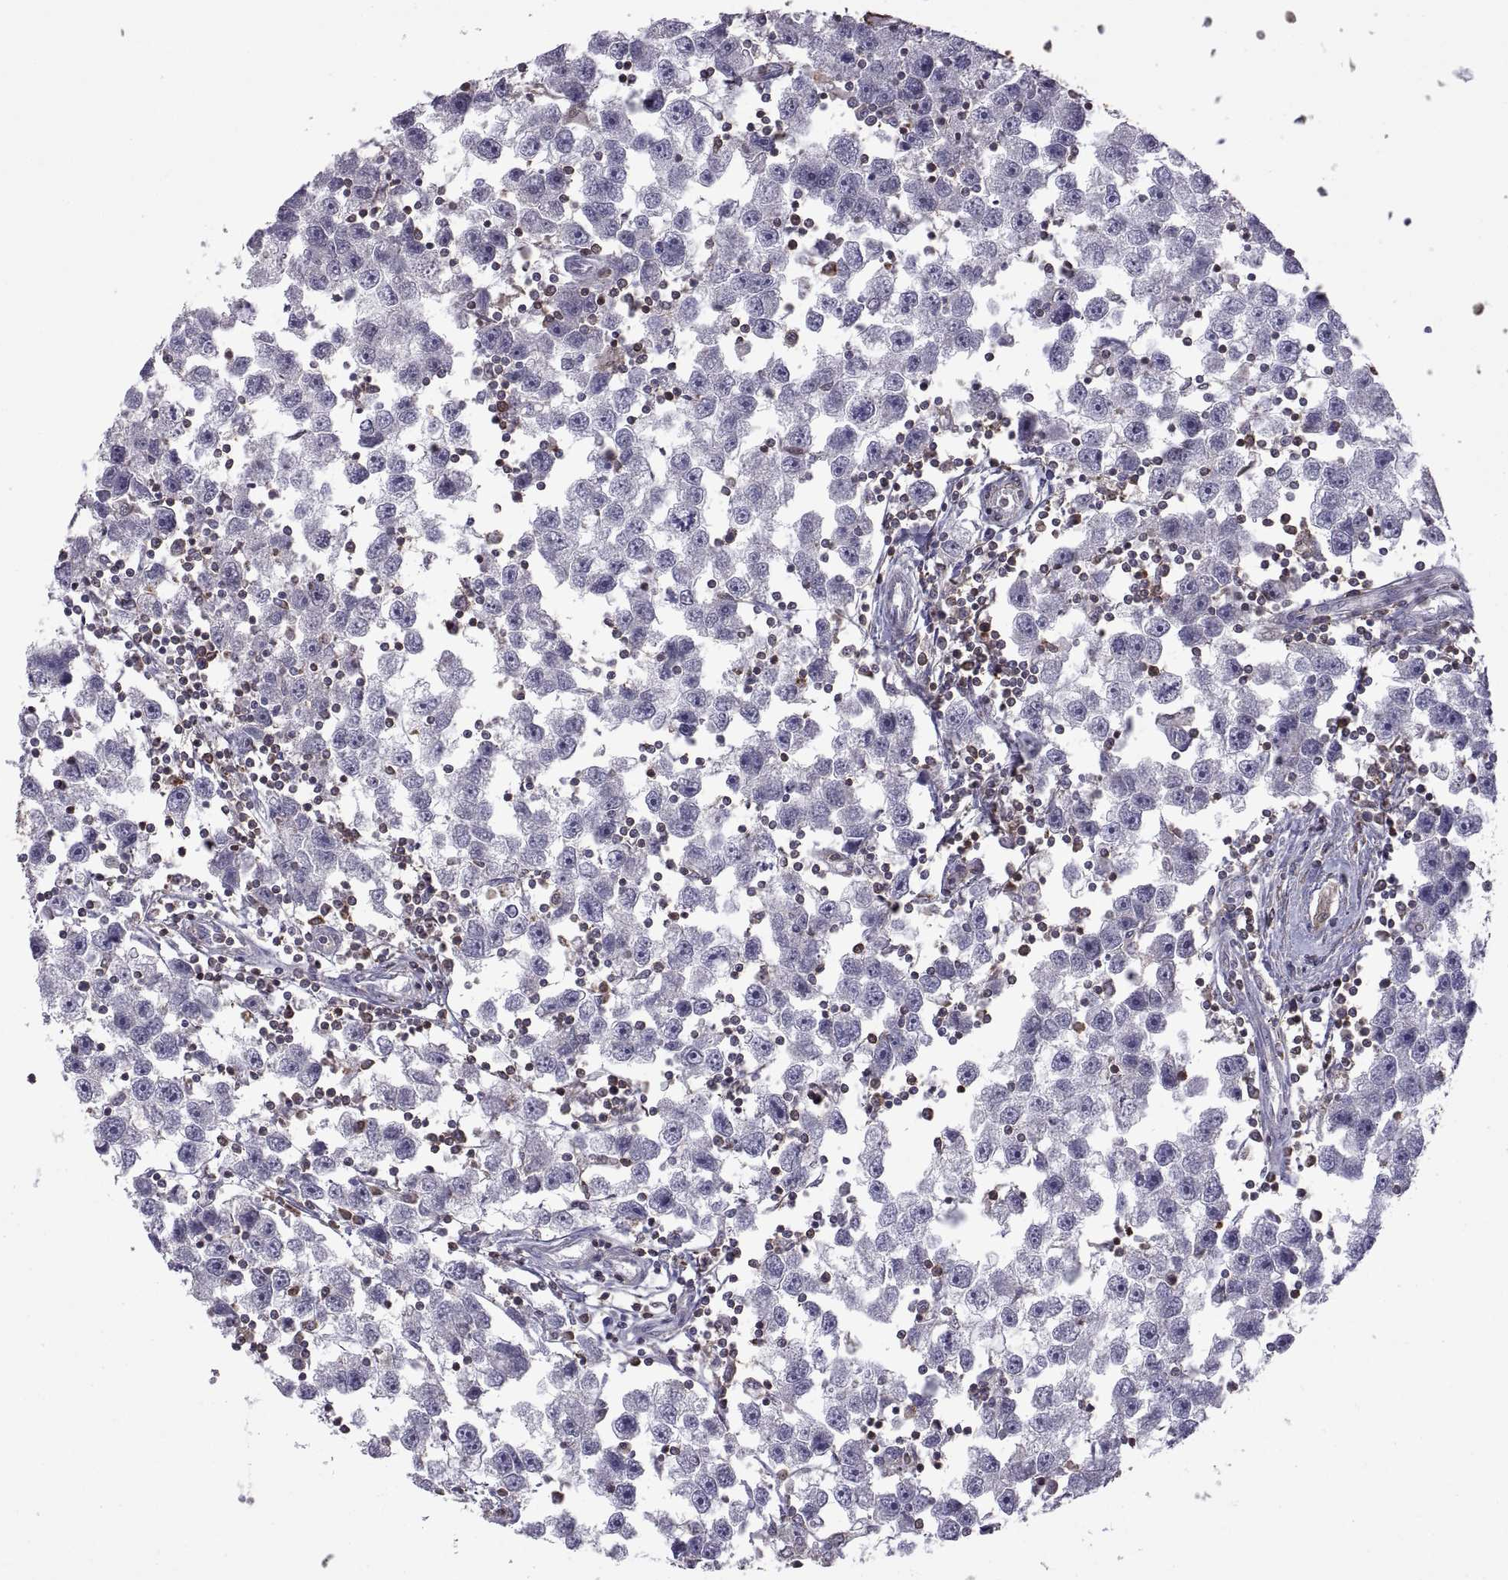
{"staining": {"intensity": "negative", "quantity": "none", "location": "none"}, "tissue": "testis cancer", "cell_type": "Tumor cells", "image_type": "cancer", "snomed": [{"axis": "morphology", "description": "Seminoma, NOS"}, {"axis": "topography", "description": "Testis"}], "caption": "Immunohistochemistry (IHC) photomicrograph of neoplastic tissue: testis seminoma stained with DAB (3,3'-diaminobenzidine) exhibits no significant protein staining in tumor cells.", "gene": "EZR", "patient": {"sex": "male", "age": 30}}